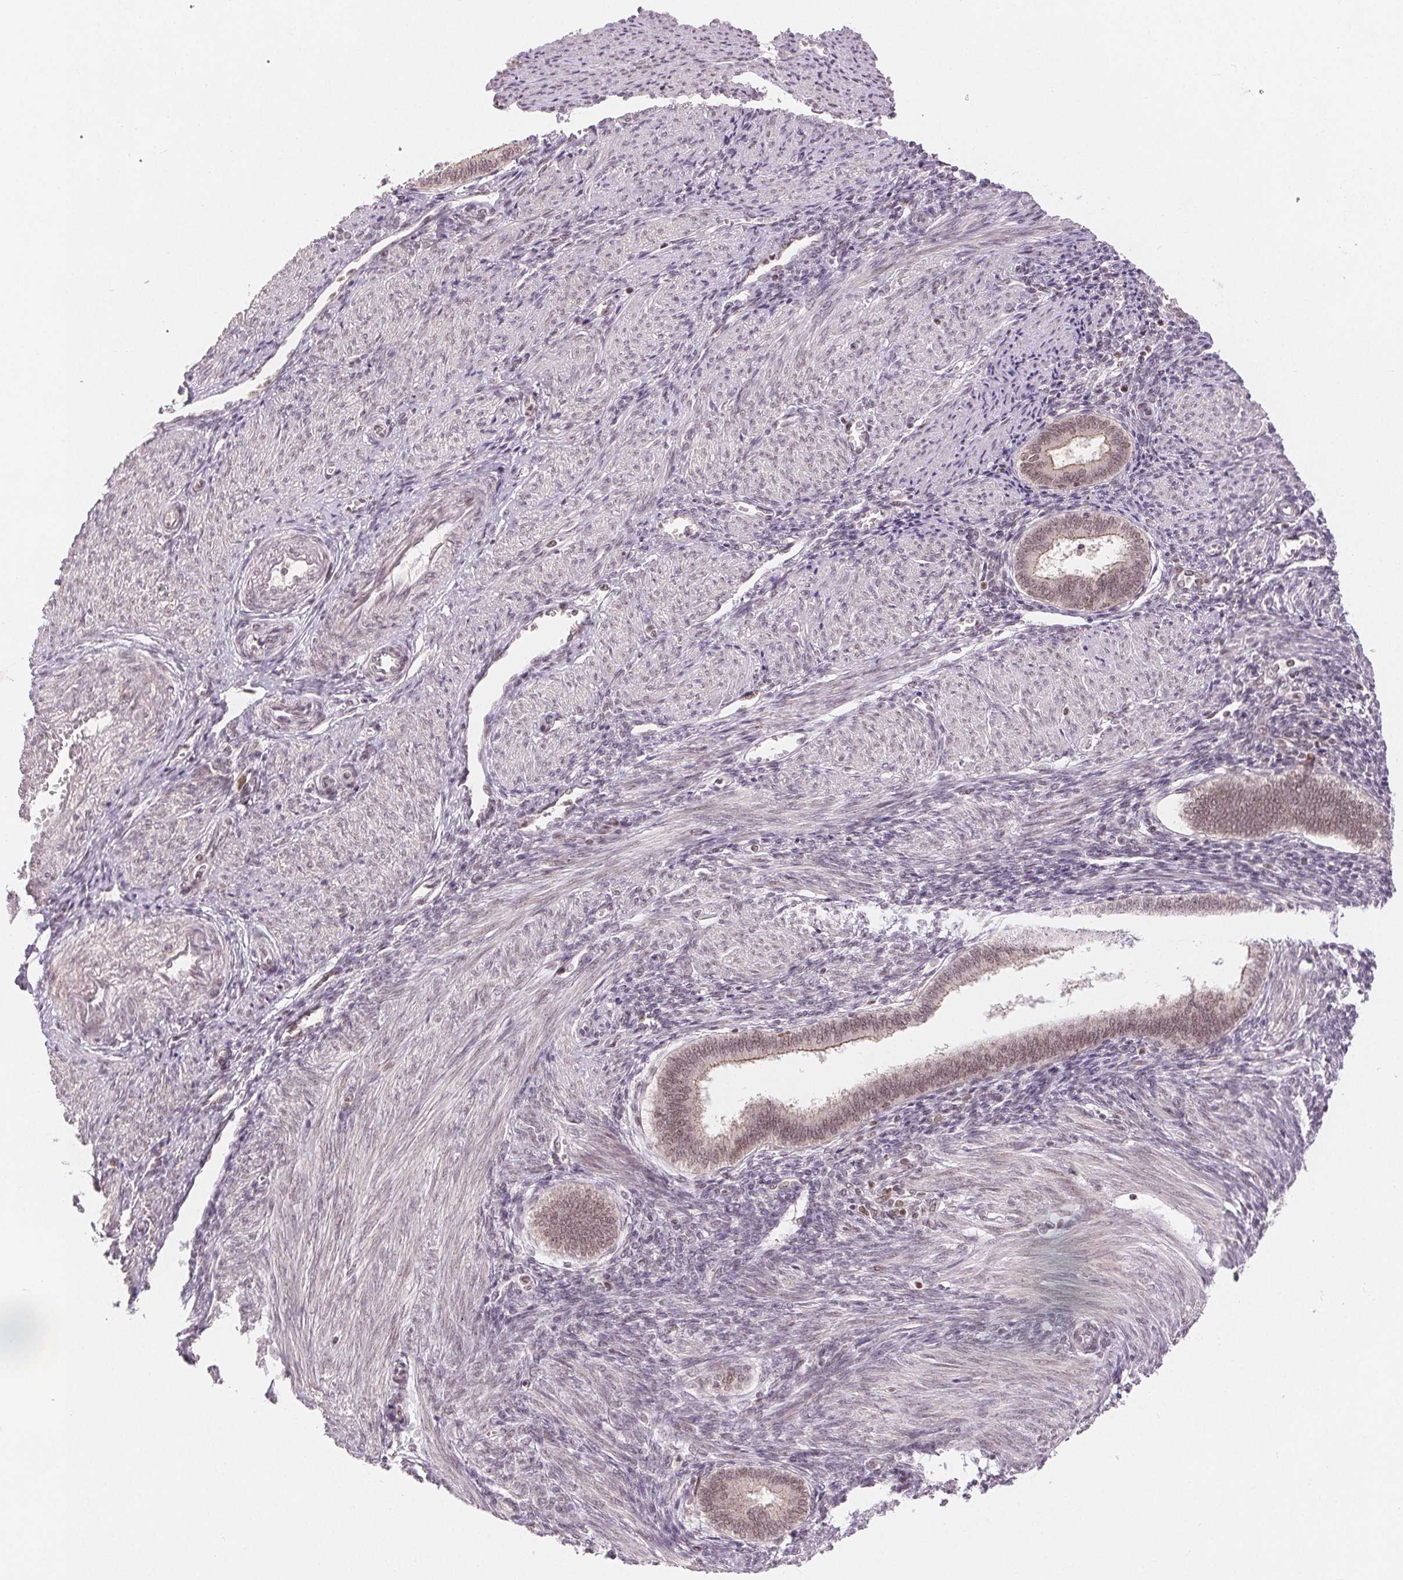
{"staining": {"intensity": "weak", "quantity": "<25%", "location": "nuclear"}, "tissue": "endometrium", "cell_type": "Cells in endometrial stroma", "image_type": "normal", "snomed": [{"axis": "morphology", "description": "Normal tissue, NOS"}, {"axis": "topography", "description": "Endometrium"}], "caption": "Cells in endometrial stroma show no significant positivity in benign endometrium. (Immunohistochemistry, brightfield microscopy, high magnification).", "gene": "DEK", "patient": {"sex": "female", "age": 42}}